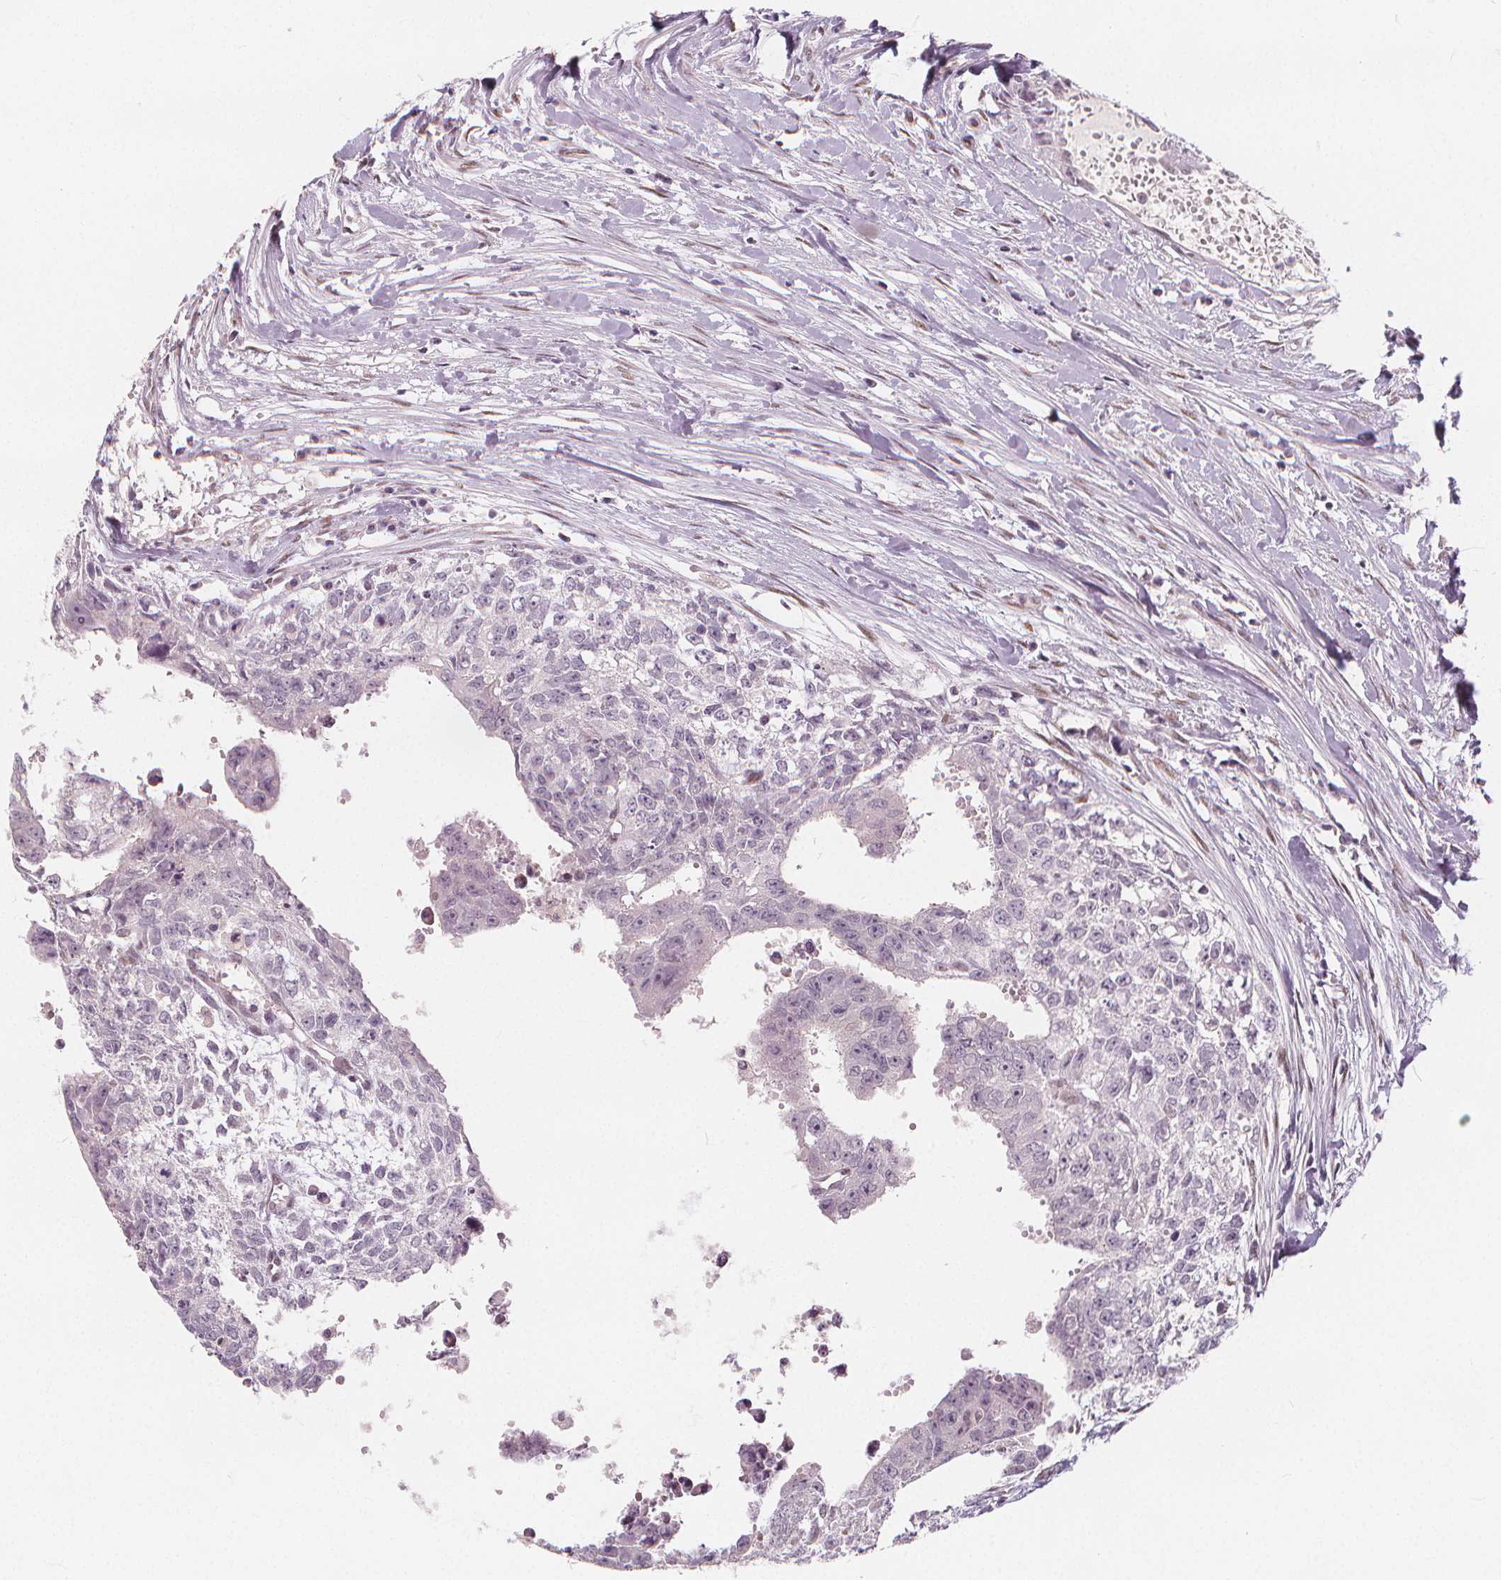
{"staining": {"intensity": "negative", "quantity": "none", "location": "none"}, "tissue": "testis cancer", "cell_type": "Tumor cells", "image_type": "cancer", "snomed": [{"axis": "morphology", "description": "Carcinoma, Embryonal, NOS"}, {"axis": "morphology", "description": "Teratoma, malignant, NOS"}, {"axis": "topography", "description": "Testis"}], "caption": "Tumor cells show no significant expression in testis teratoma (malignant).", "gene": "DRC3", "patient": {"sex": "male", "age": 24}}